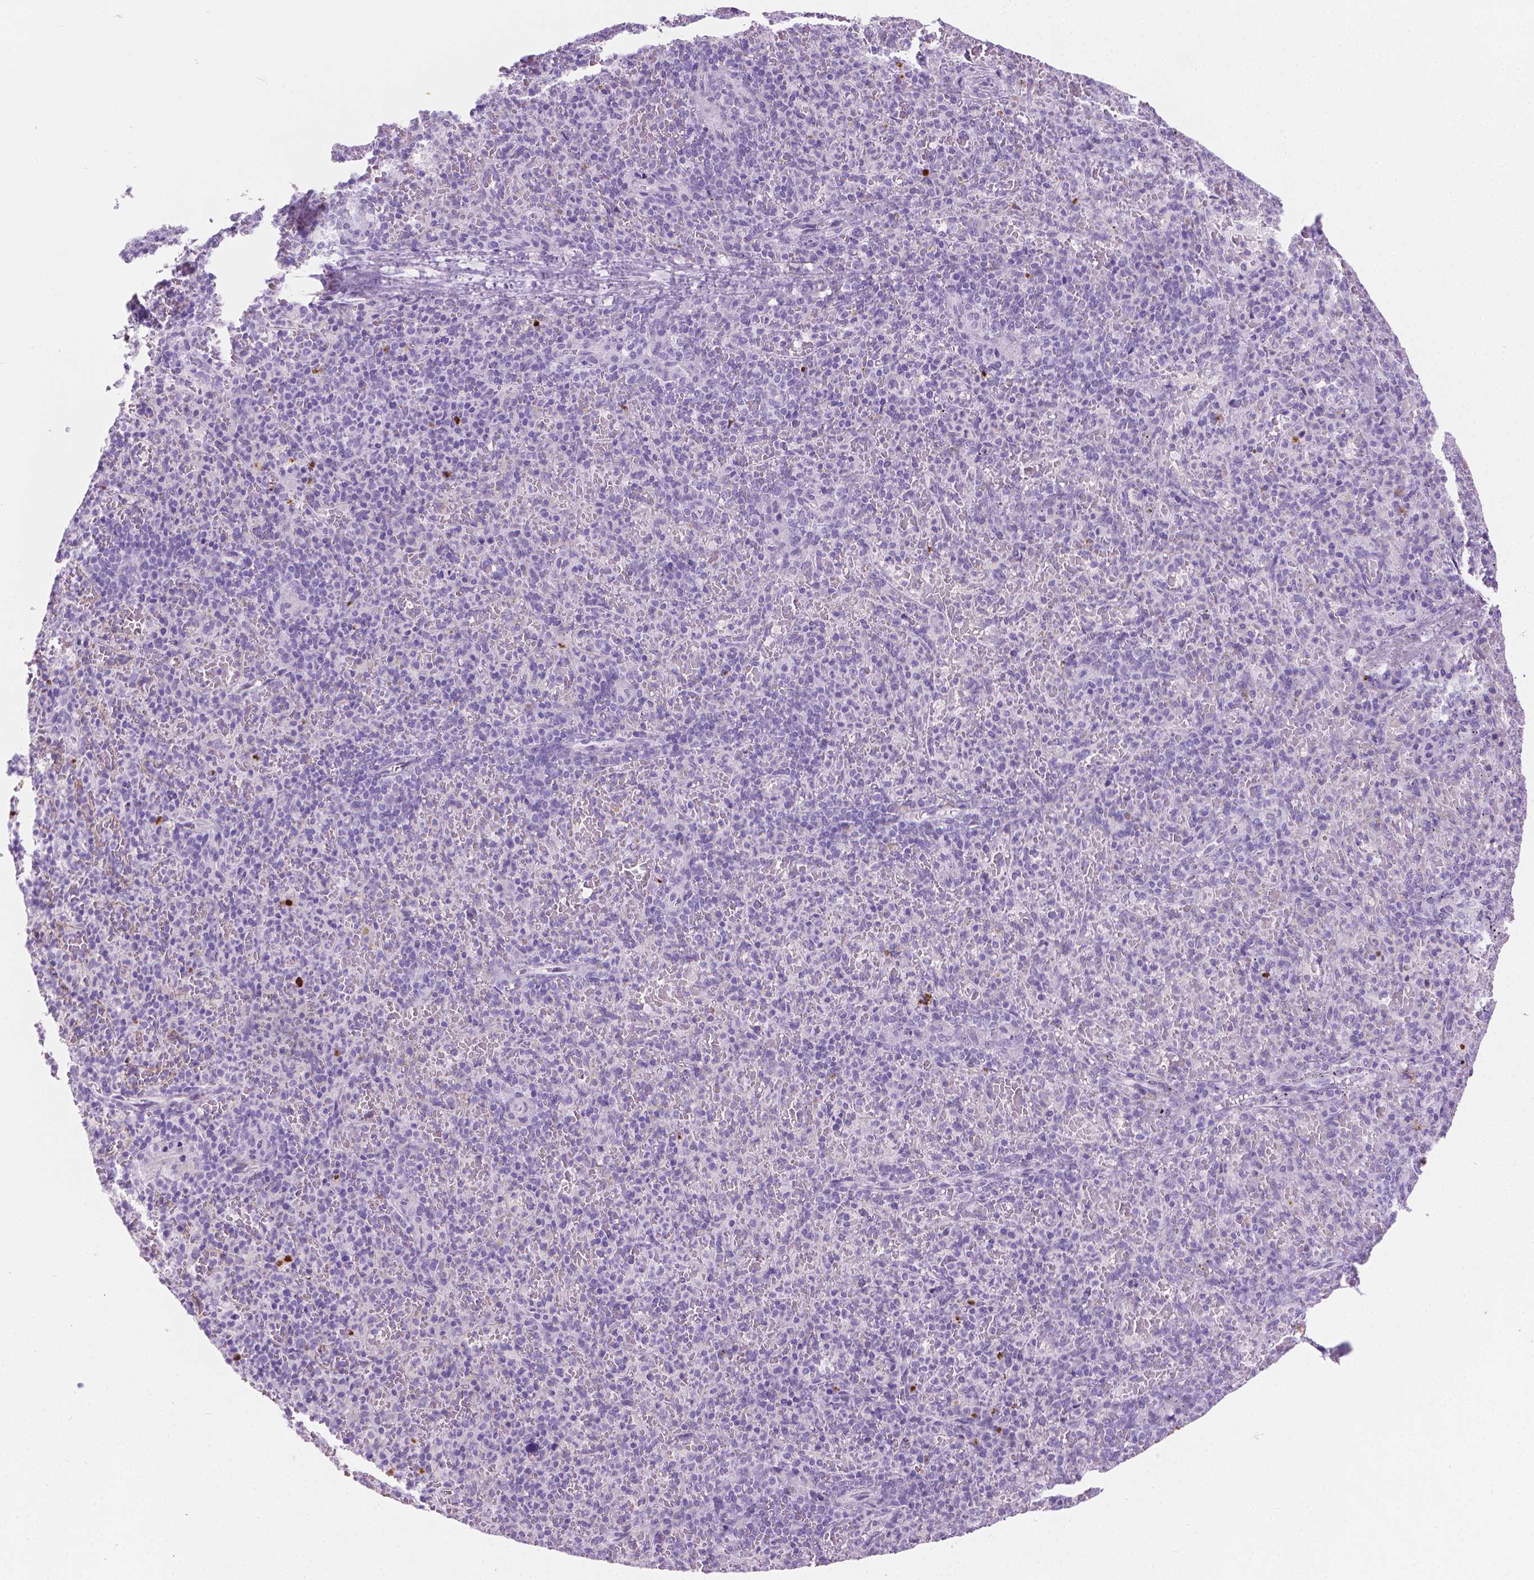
{"staining": {"intensity": "negative", "quantity": "none", "location": "none"}, "tissue": "spleen", "cell_type": "Cells in red pulp", "image_type": "normal", "snomed": [{"axis": "morphology", "description": "Normal tissue, NOS"}, {"axis": "topography", "description": "Spleen"}], "caption": "This image is of unremarkable spleen stained with IHC to label a protein in brown with the nuclei are counter-stained blue. There is no positivity in cells in red pulp. (Brightfield microscopy of DAB (3,3'-diaminobenzidine) IHC at high magnification).", "gene": "CFAP52", "patient": {"sex": "female", "age": 74}}